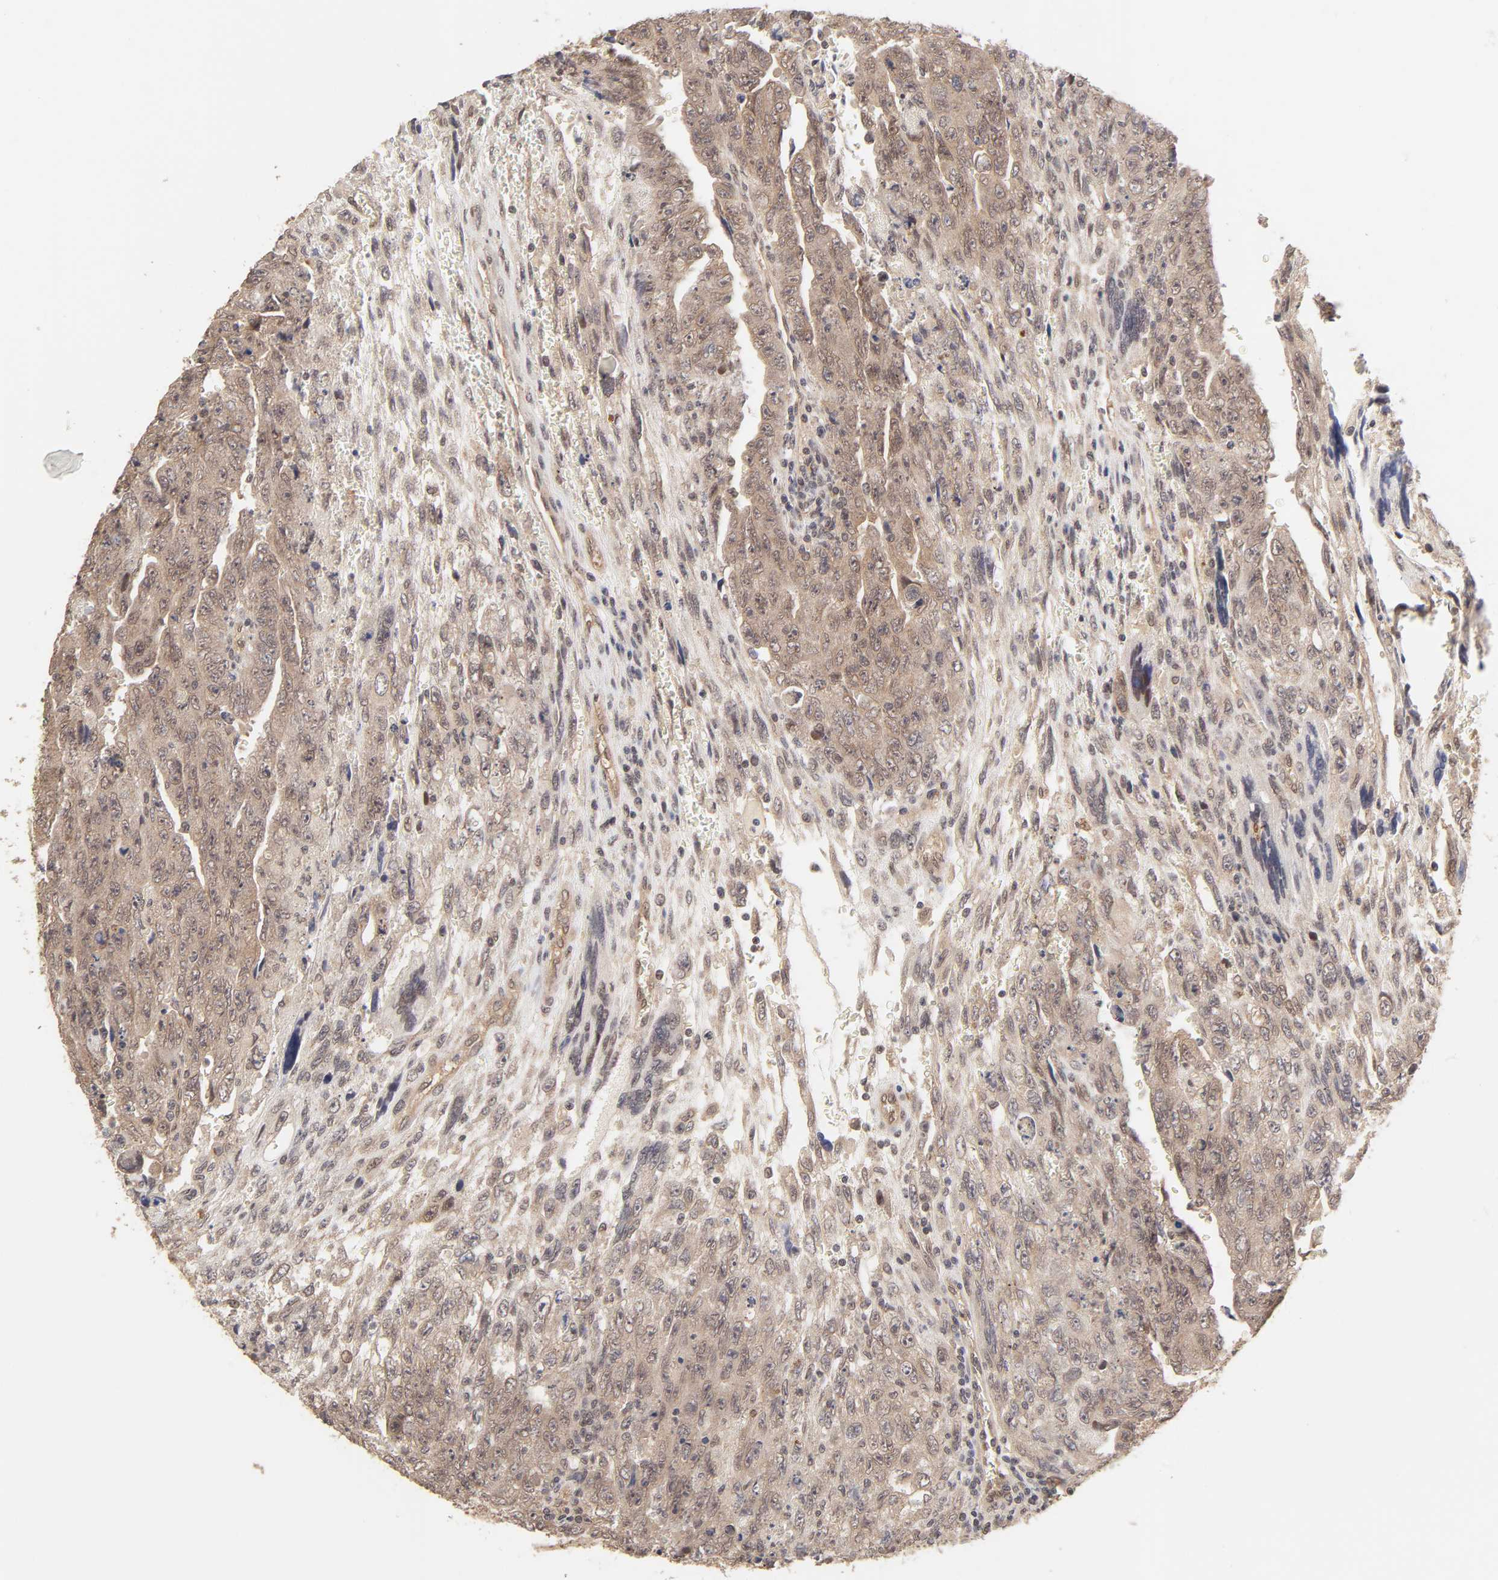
{"staining": {"intensity": "moderate", "quantity": ">75%", "location": "cytoplasmic/membranous"}, "tissue": "testis cancer", "cell_type": "Tumor cells", "image_type": "cancer", "snomed": [{"axis": "morphology", "description": "Carcinoma, Embryonal, NOS"}, {"axis": "topography", "description": "Testis"}], "caption": "Immunohistochemical staining of testis embryonal carcinoma demonstrates medium levels of moderate cytoplasmic/membranous staining in about >75% of tumor cells.", "gene": "MAPK1", "patient": {"sex": "male", "age": 28}}